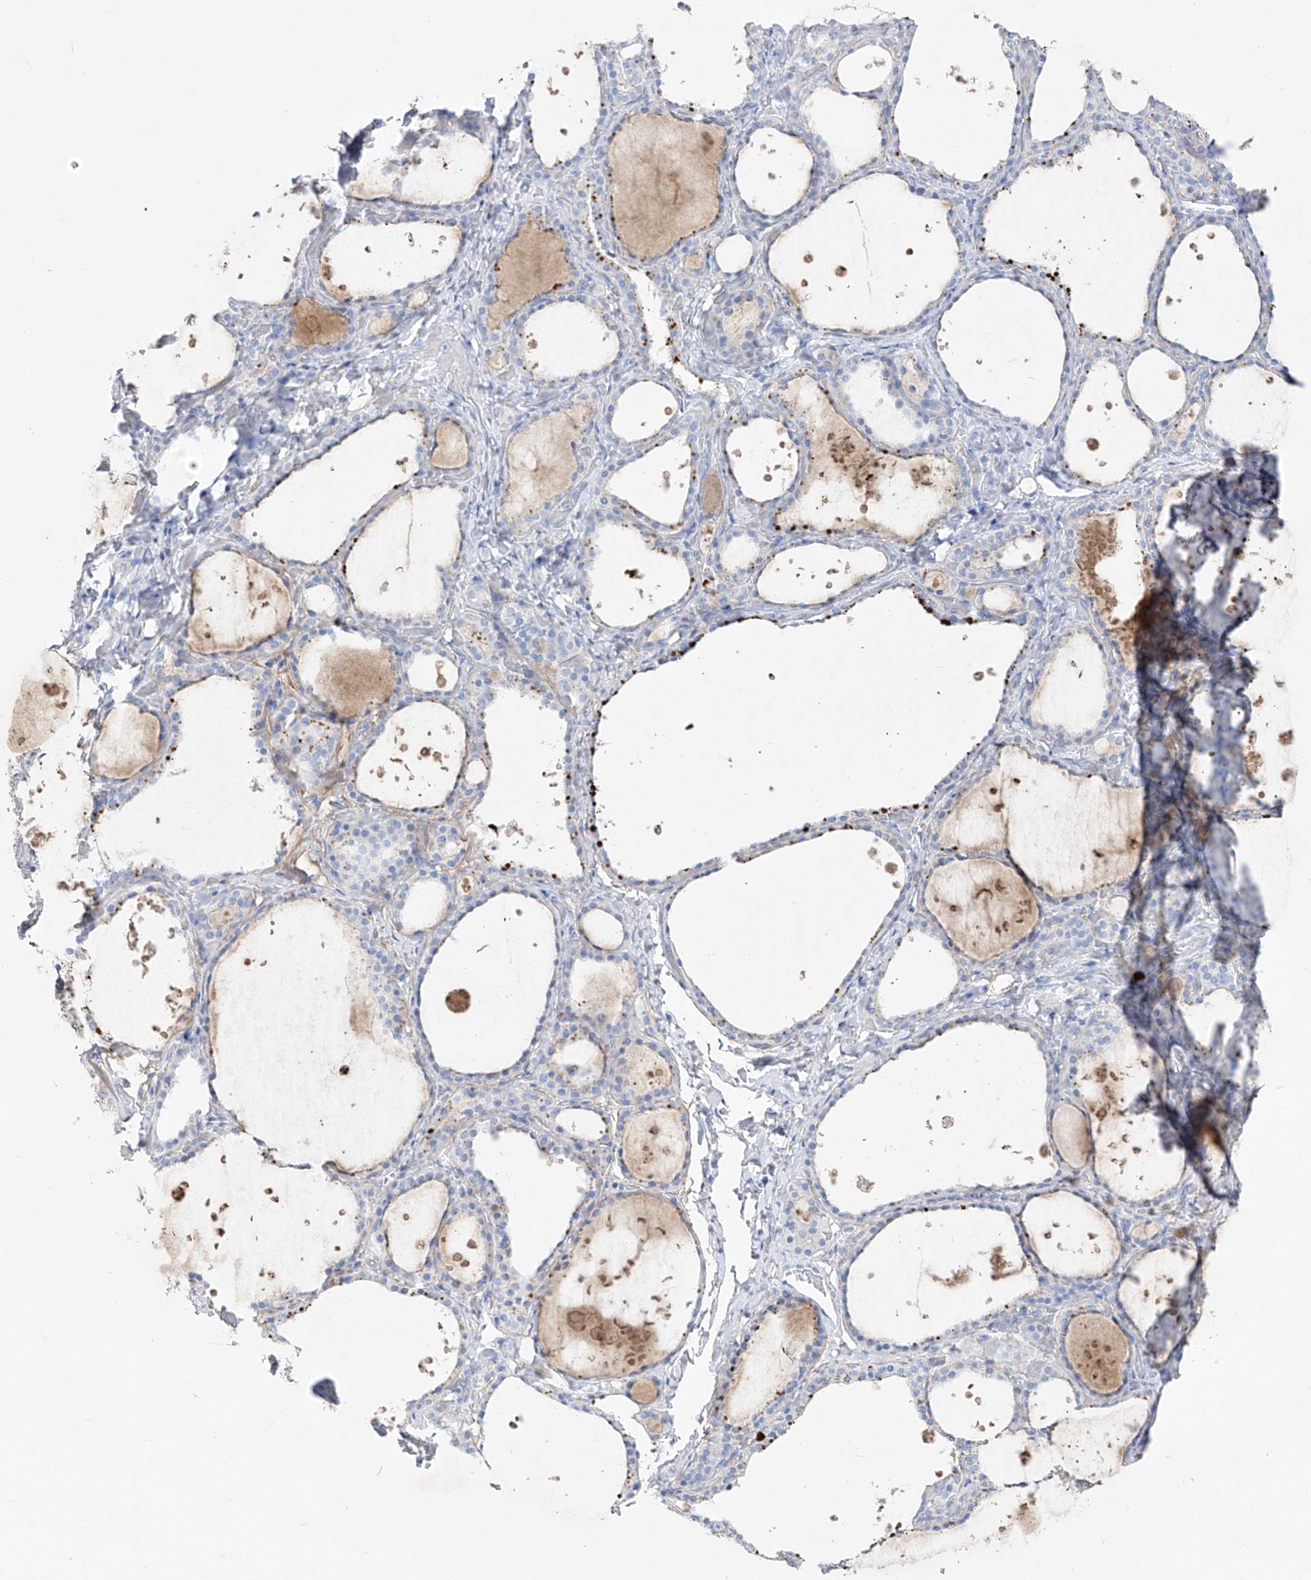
{"staining": {"intensity": "moderate", "quantity": "<25%", "location": "cytoplasmic/membranous"}, "tissue": "thyroid gland", "cell_type": "Glandular cells", "image_type": "normal", "snomed": [{"axis": "morphology", "description": "Normal tissue, NOS"}, {"axis": "topography", "description": "Thyroid gland"}], "caption": "Protein staining of benign thyroid gland demonstrates moderate cytoplasmic/membranous positivity in about <25% of glandular cells.", "gene": "FRS3", "patient": {"sex": "female", "age": 44}}